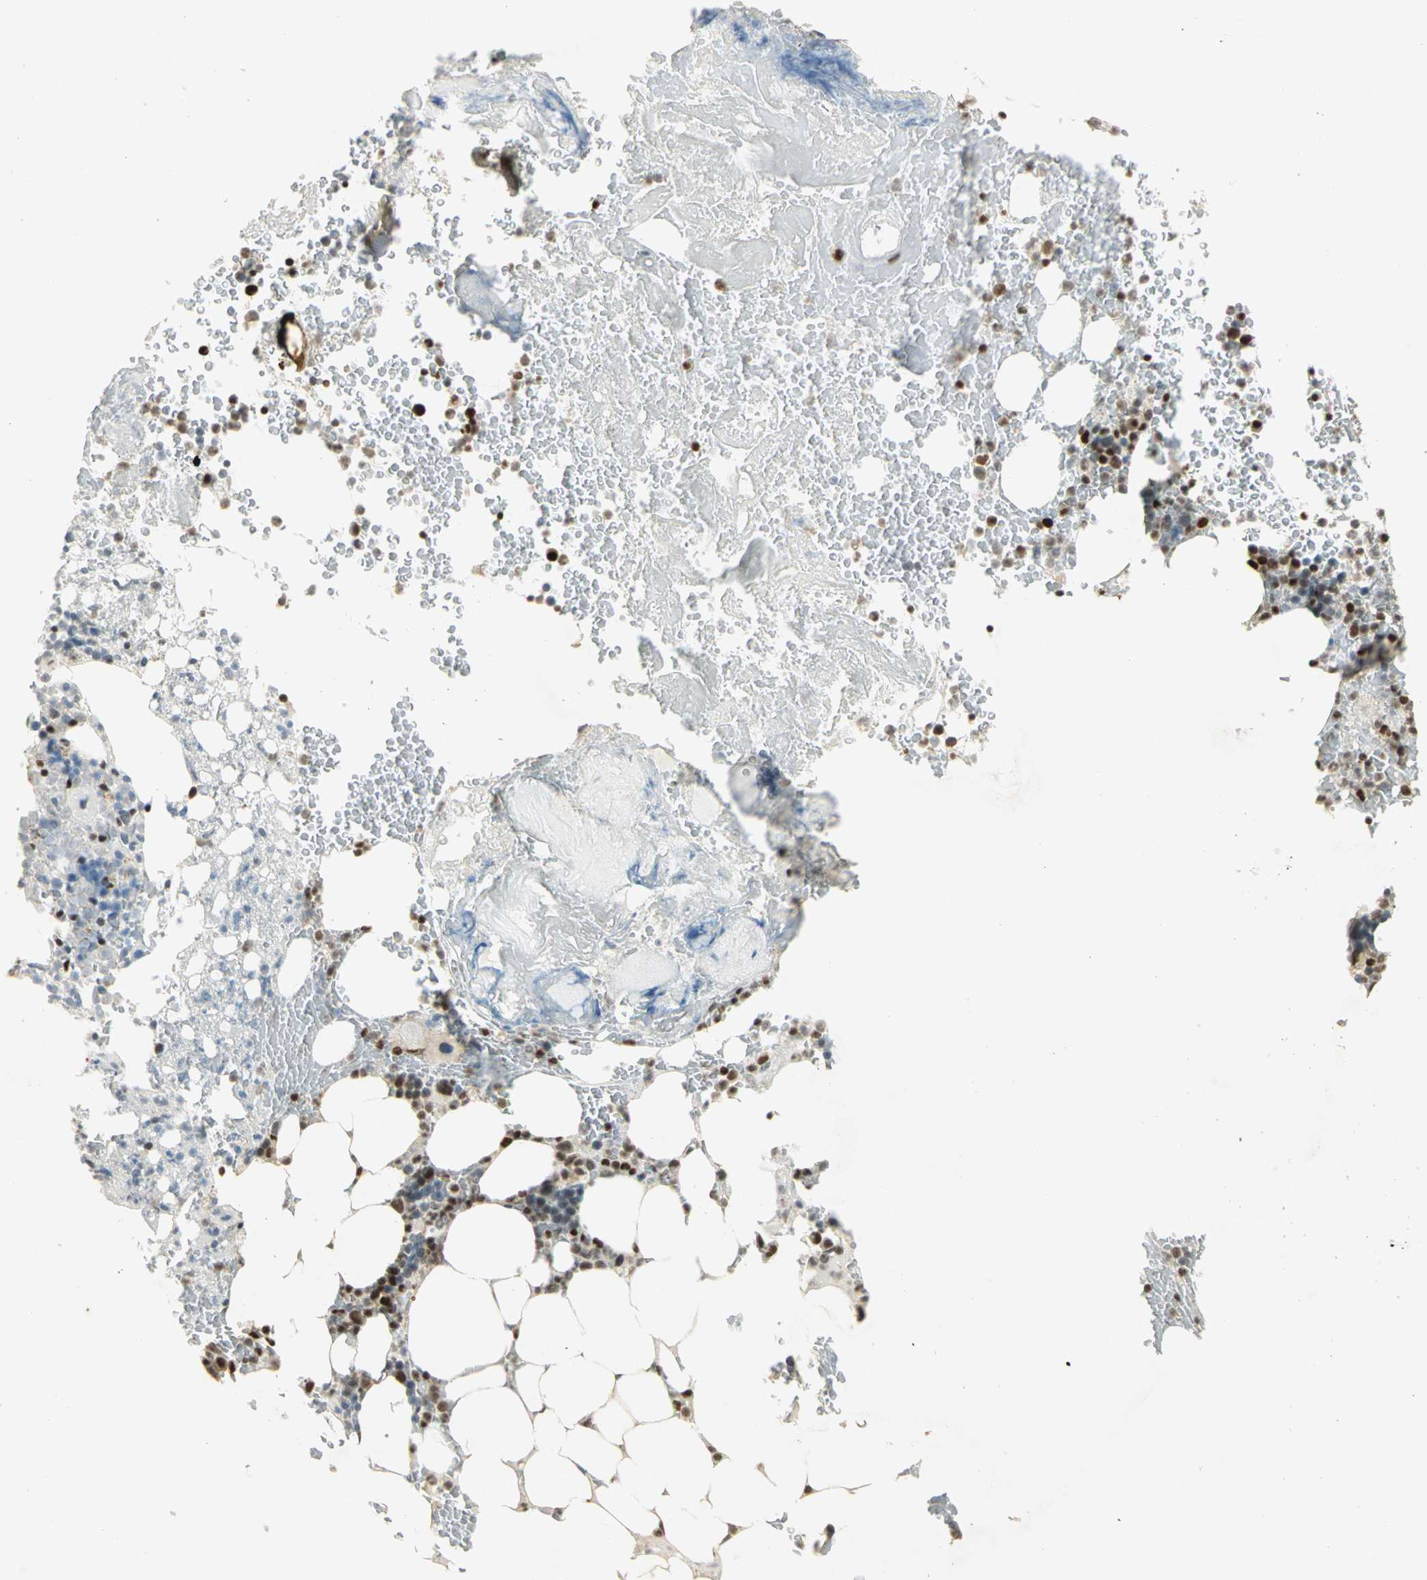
{"staining": {"intensity": "strong", "quantity": "25%-75%", "location": "nuclear"}, "tissue": "bone marrow", "cell_type": "Hematopoietic cells", "image_type": "normal", "snomed": [{"axis": "morphology", "description": "Normal tissue, NOS"}, {"axis": "topography", "description": "Bone marrow"}], "caption": "Bone marrow was stained to show a protein in brown. There is high levels of strong nuclear positivity in about 25%-75% of hematopoietic cells. The protein of interest is stained brown, and the nuclei are stained in blue (DAB IHC with brightfield microscopy, high magnification).", "gene": "ELF1", "patient": {"sex": "female", "age": 66}}